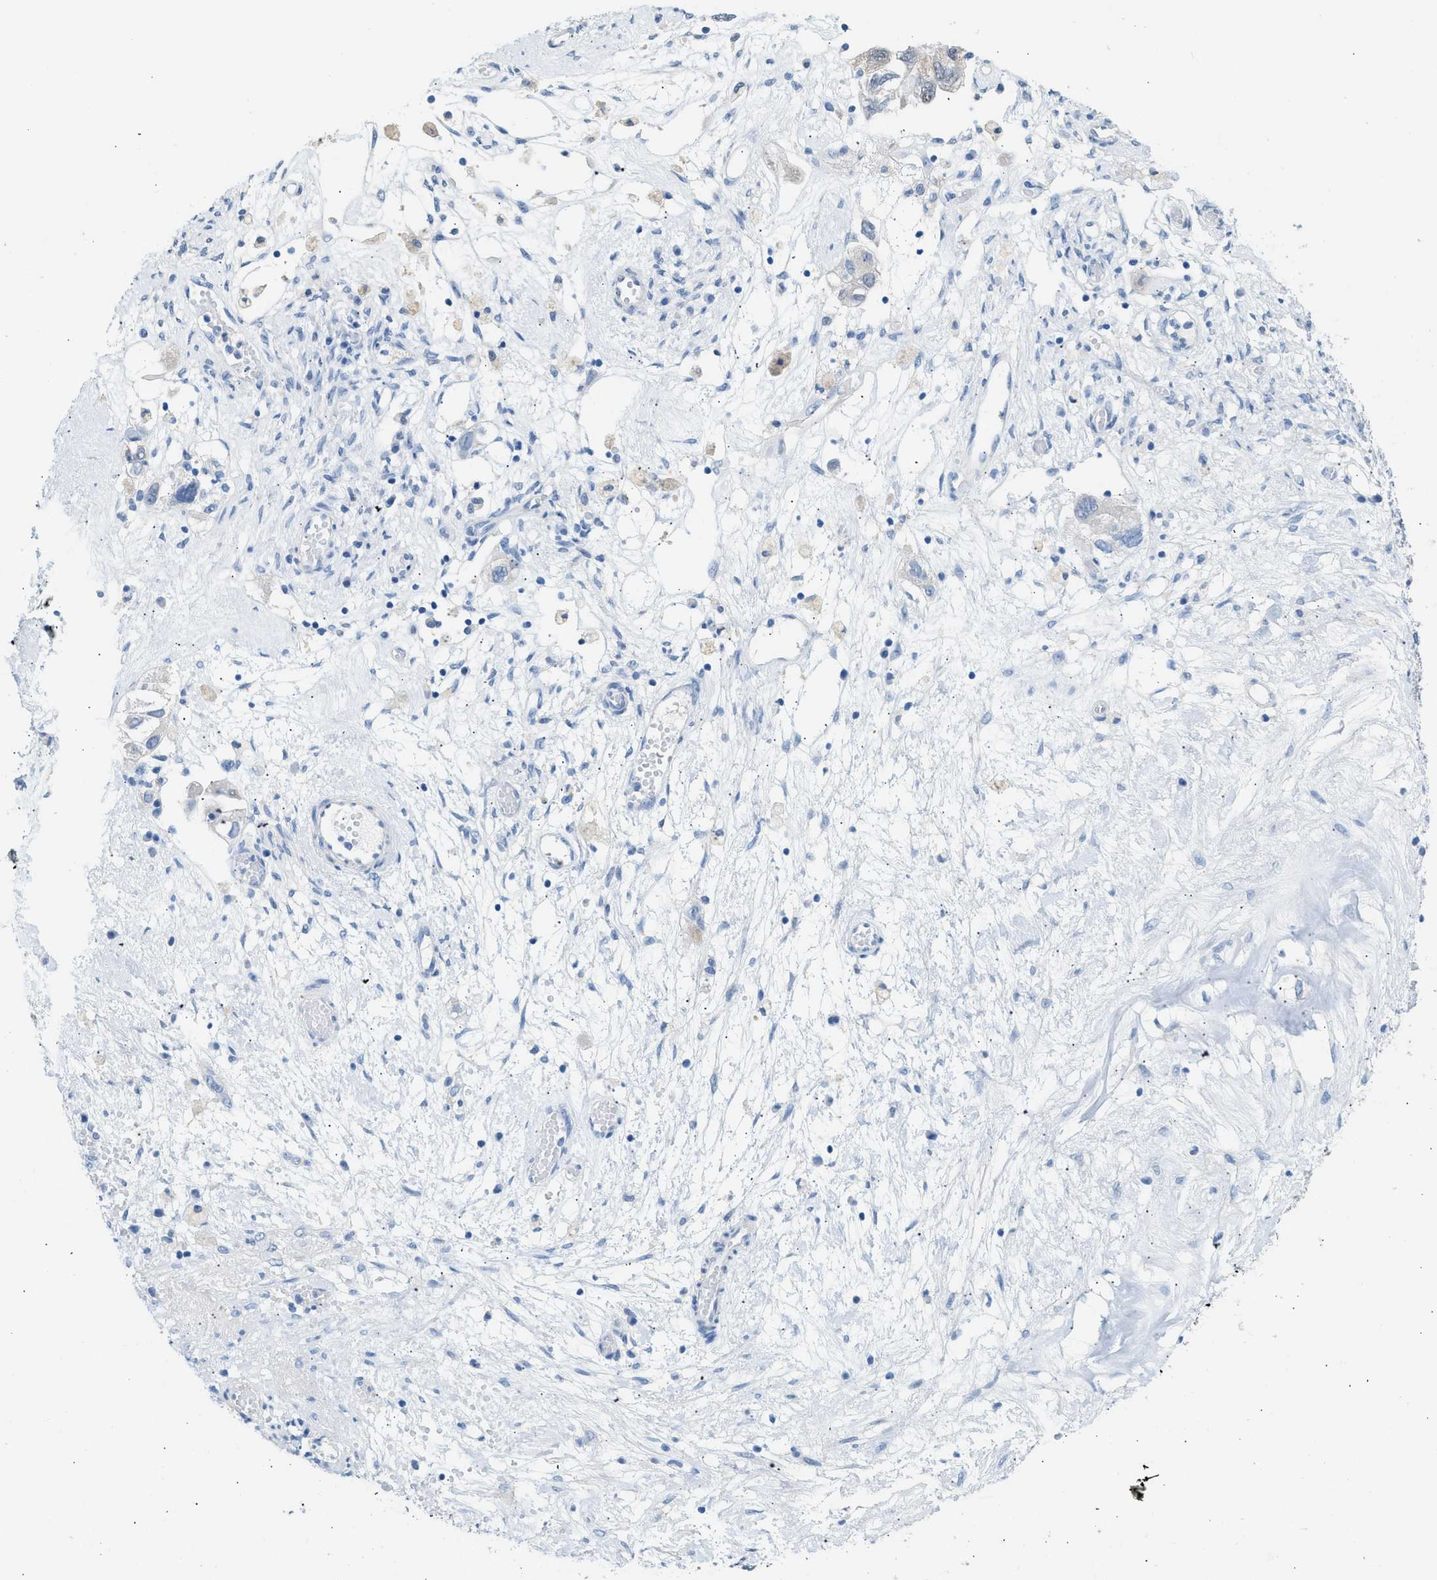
{"staining": {"intensity": "negative", "quantity": "none", "location": "none"}, "tissue": "ovarian cancer", "cell_type": "Tumor cells", "image_type": "cancer", "snomed": [{"axis": "morphology", "description": "Carcinoma, NOS"}, {"axis": "morphology", "description": "Cystadenocarcinoma, serous, NOS"}, {"axis": "topography", "description": "Ovary"}], "caption": "Immunohistochemical staining of serous cystadenocarcinoma (ovarian) demonstrates no significant positivity in tumor cells.", "gene": "SPAM1", "patient": {"sex": "female", "age": 69}}